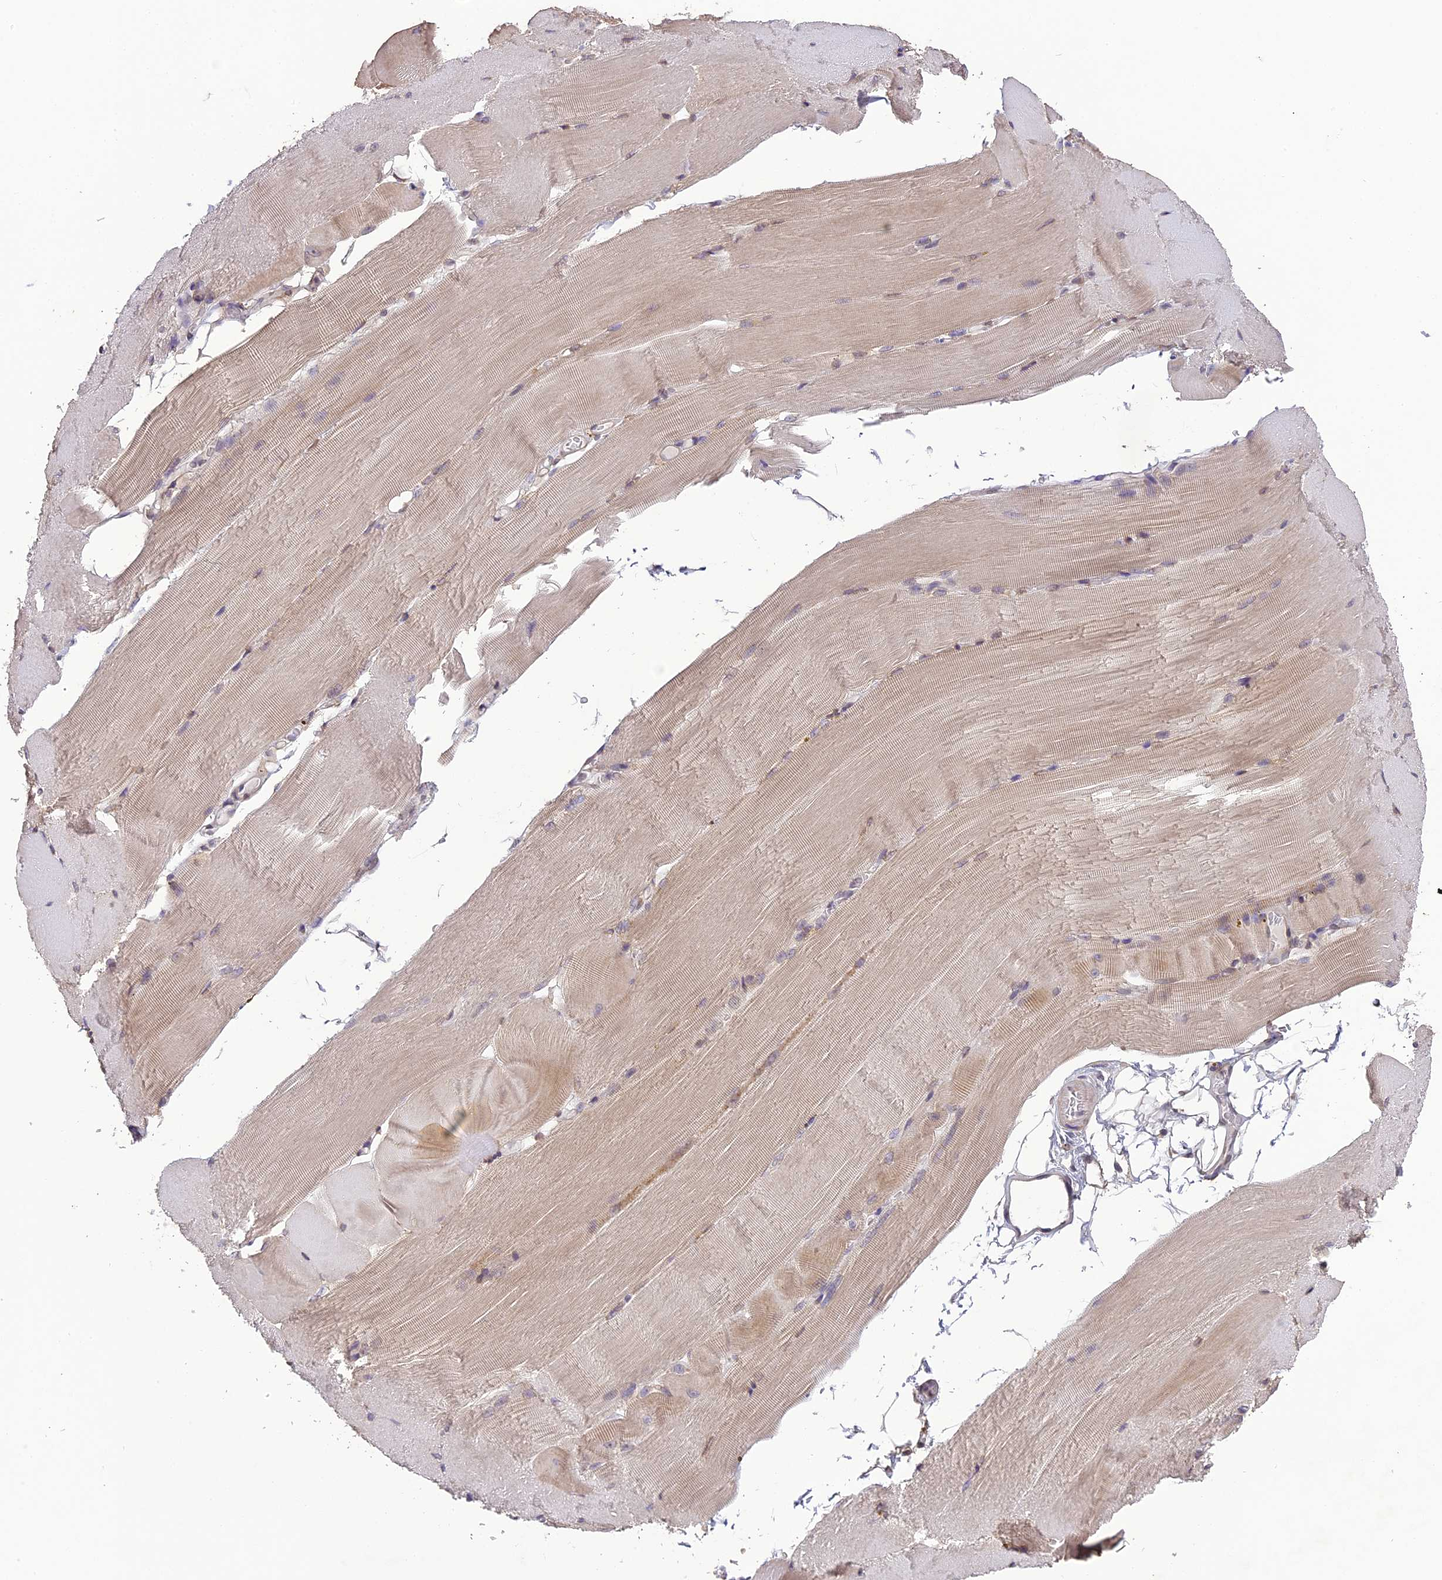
{"staining": {"intensity": "weak", "quantity": "25%-75%", "location": "cytoplasmic/membranous"}, "tissue": "skeletal muscle", "cell_type": "Myocytes", "image_type": "normal", "snomed": [{"axis": "morphology", "description": "Normal tissue, NOS"}, {"axis": "topography", "description": "Skeletal muscle"}, {"axis": "topography", "description": "Parathyroid gland"}], "caption": "Immunohistochemical staining of unremarkable skeletal muscle demonstrates weak cytoplasmic/membranous protein positivity in about 25%-75% of myocytes.", "gene": "ERG28", "patient": {"sex": "female", "age": 37}}